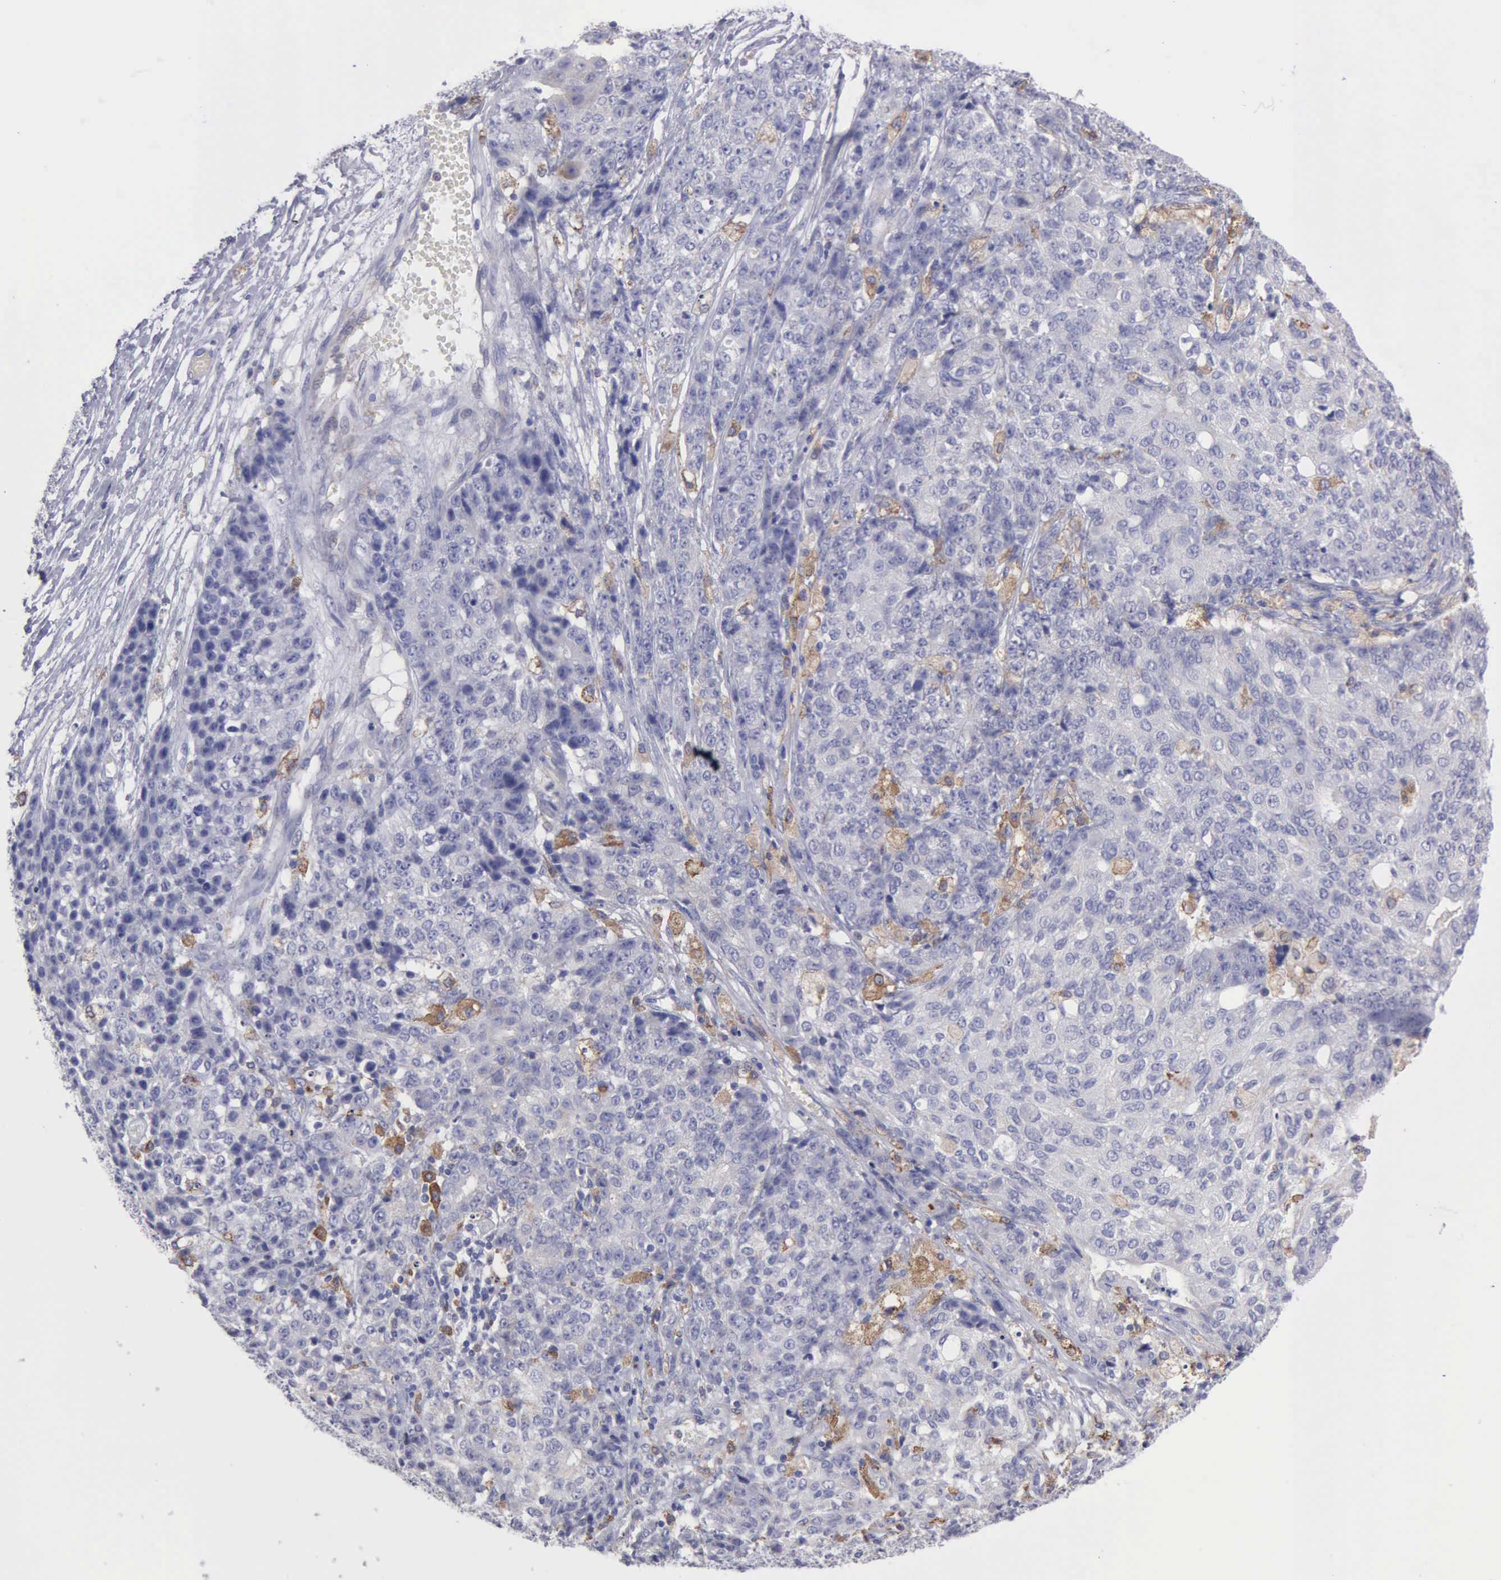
{"staining": {"intensity": "weak", "quantity": "<25%", "location": "cytoplasmic/membranous"}, "tissue": "ovarian cancer", "cell_type": "Tumor cells", "image_type": "cancer", "snomed": [{"axis": "morphology", "description": "Carcinoma, endometroid"}, {"axis": "topography", "description": "Ovary"}], "caption": "This photomicrograph is of ovarian cancer stained with IHC to label a protein in brown with the nuclei are counter-stained blue. There is no positivity in tumor cells.", "gene": "TYRP1", "patient": {"sex": "female", "age": 42}}